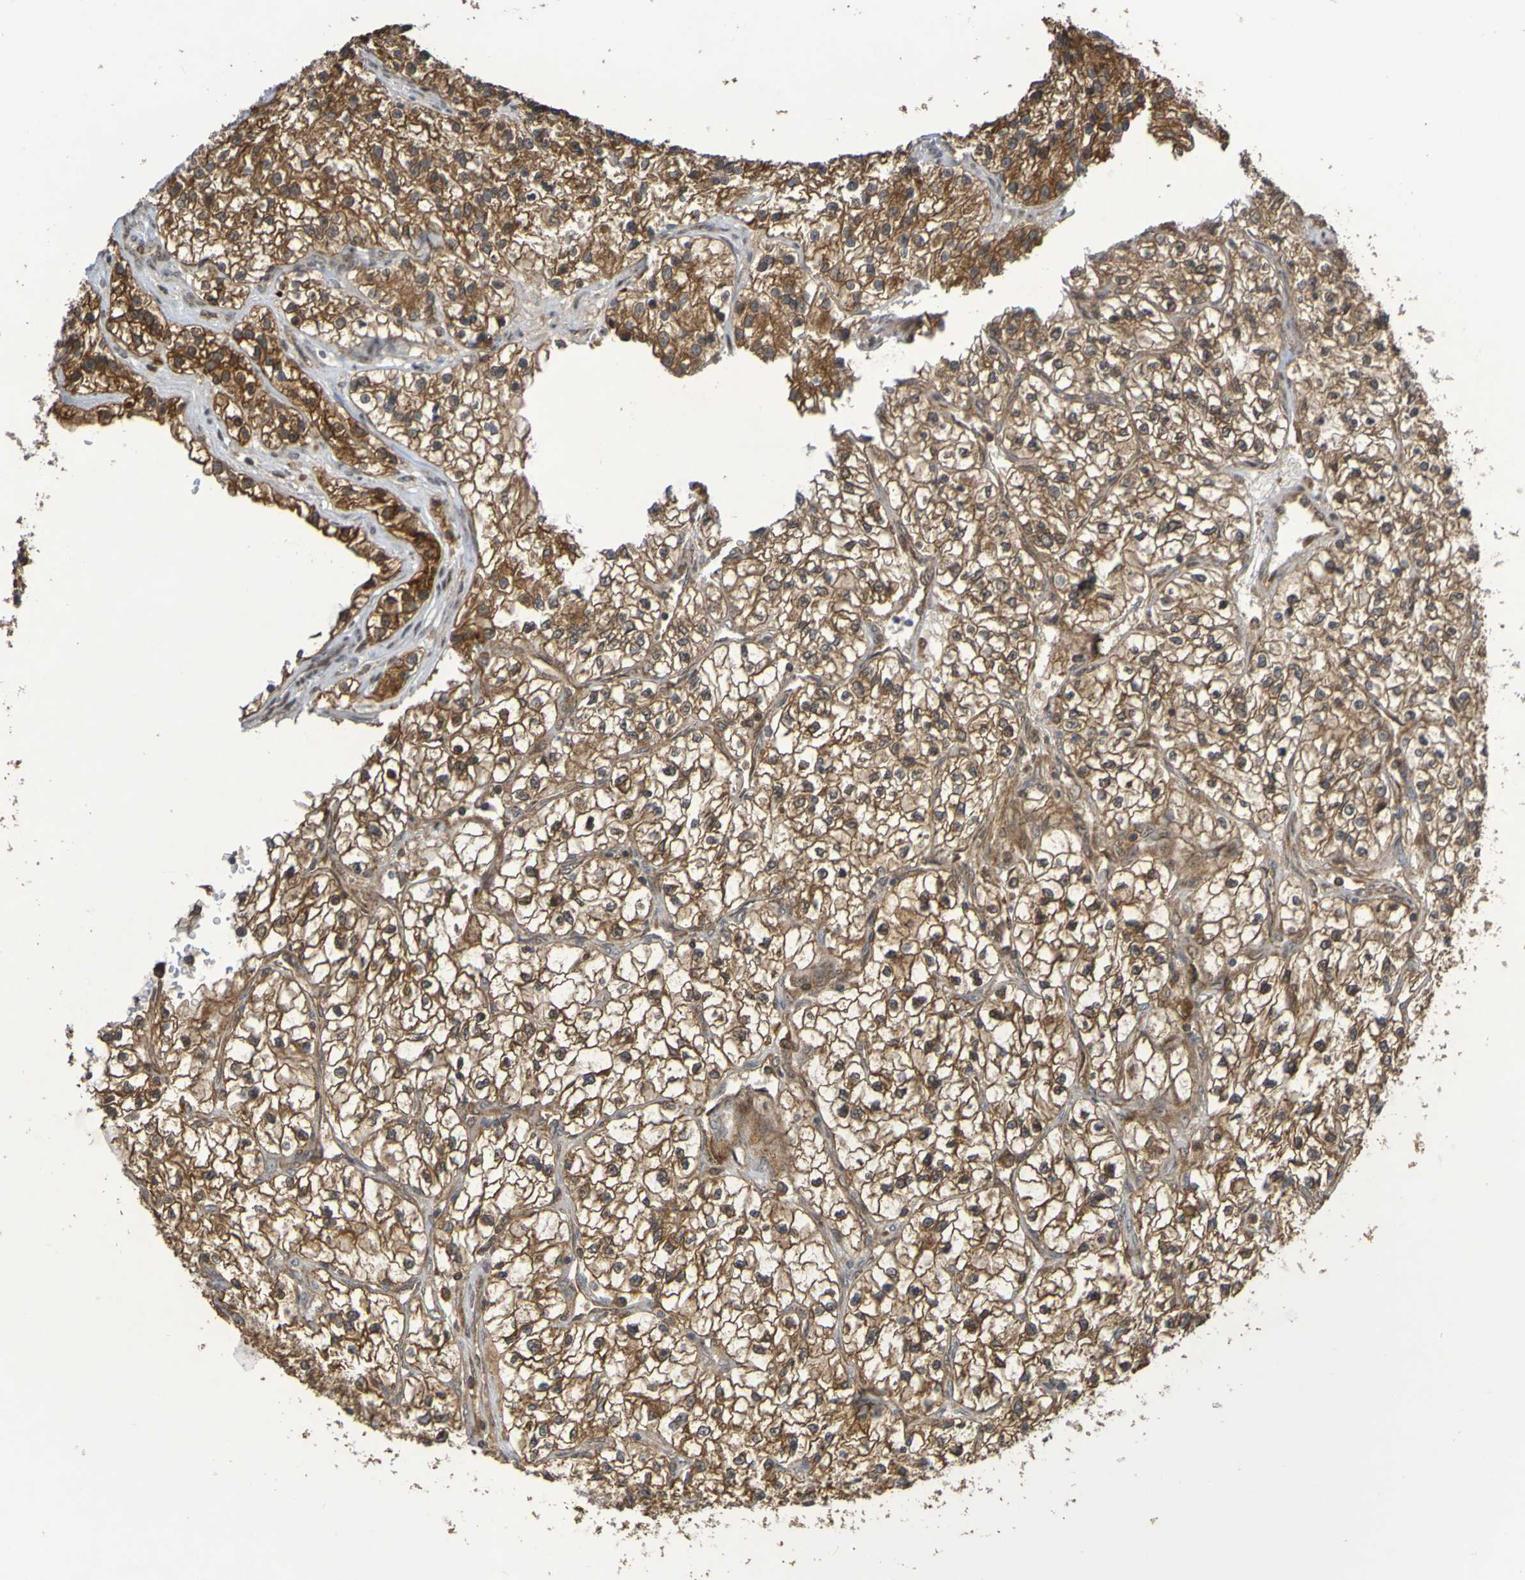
{"staining": {"intensity": "strong", "quantity": ">75%", "location": "cytoplasmic/membranous"}, "tissue": "renal cancer", "cell_type": "Tumor cells", "image_type": "cancer", "snomed": [{"axis": "morphology", "description": "Adenocarcinoma, NOS"}, {"axis": "topography", "description": "Kidney"}], "caption": "Tumor cells exhibit high levels of strong cytoplasmic/membranous positivity in about >75% of cells in human renal cancer (adenocarcinoma). (DAB (3,3'-diaminobenzidine) = brown stain, brightfield microscopy at high magnification).", "gene": "ITLN1", "patient": {"sex": "female", "age": 57}}